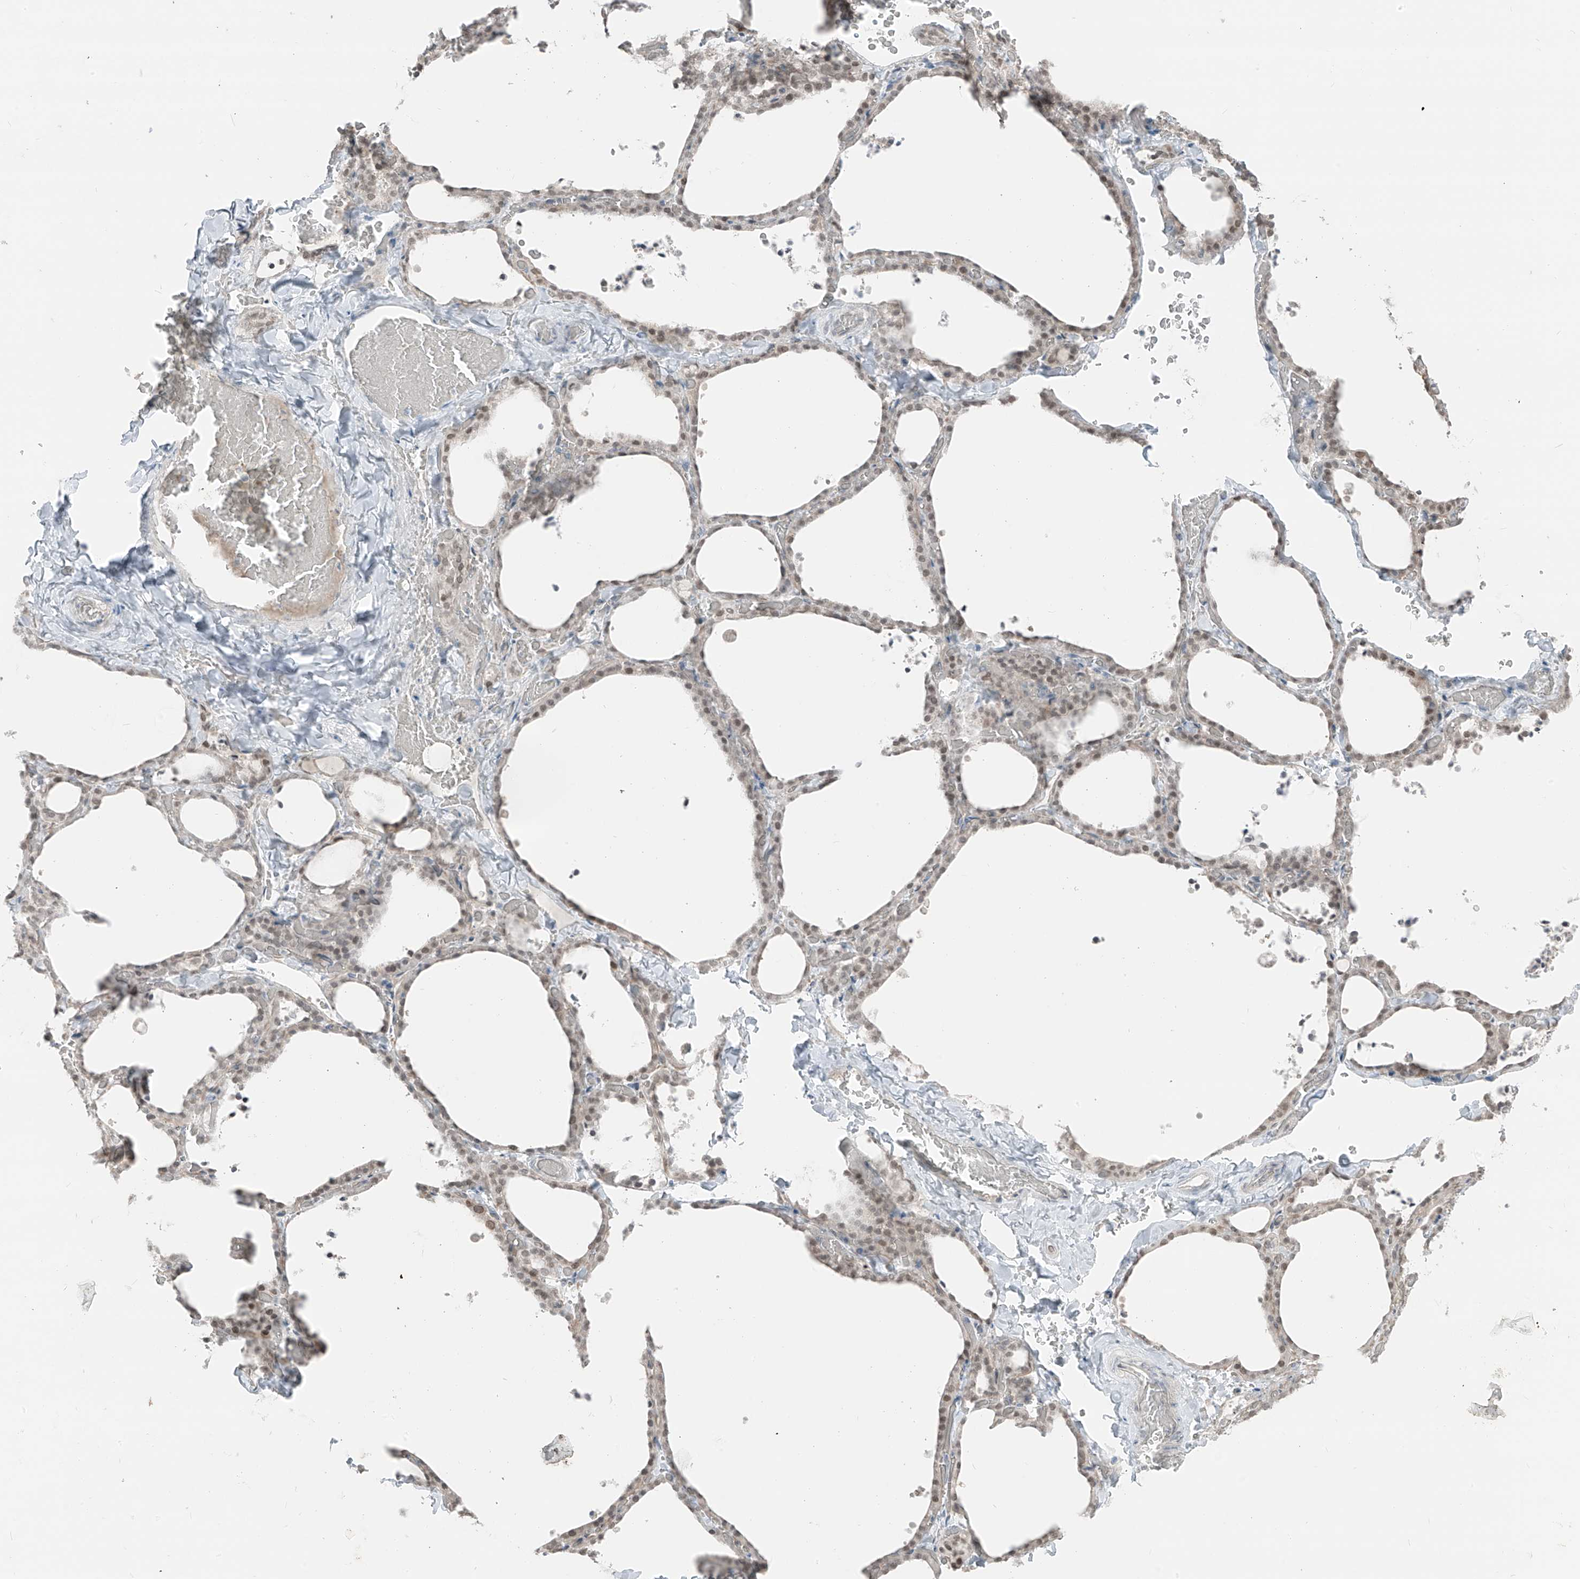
{"staining": {"intensity": "moderate", "quantity": ">75%", "location": "nuclear"}, "tissue": "thyroid gland", "cell_type": "Glandular cells", "image_type": "normal", "snomed": [{"axis": "morphology", "description": "Normal tissue, NOS"}, {"axis": "topography", "description": "Thyroid gland"}], "caption": "This is a histology image of immunohistochemistry (IHC) staining of unremarkable thyroid gland, which shows moderate staining in the nuclear of glandular cells.", "gene": "PRDM6", "patient": {"sex": "female", "age": 22}}